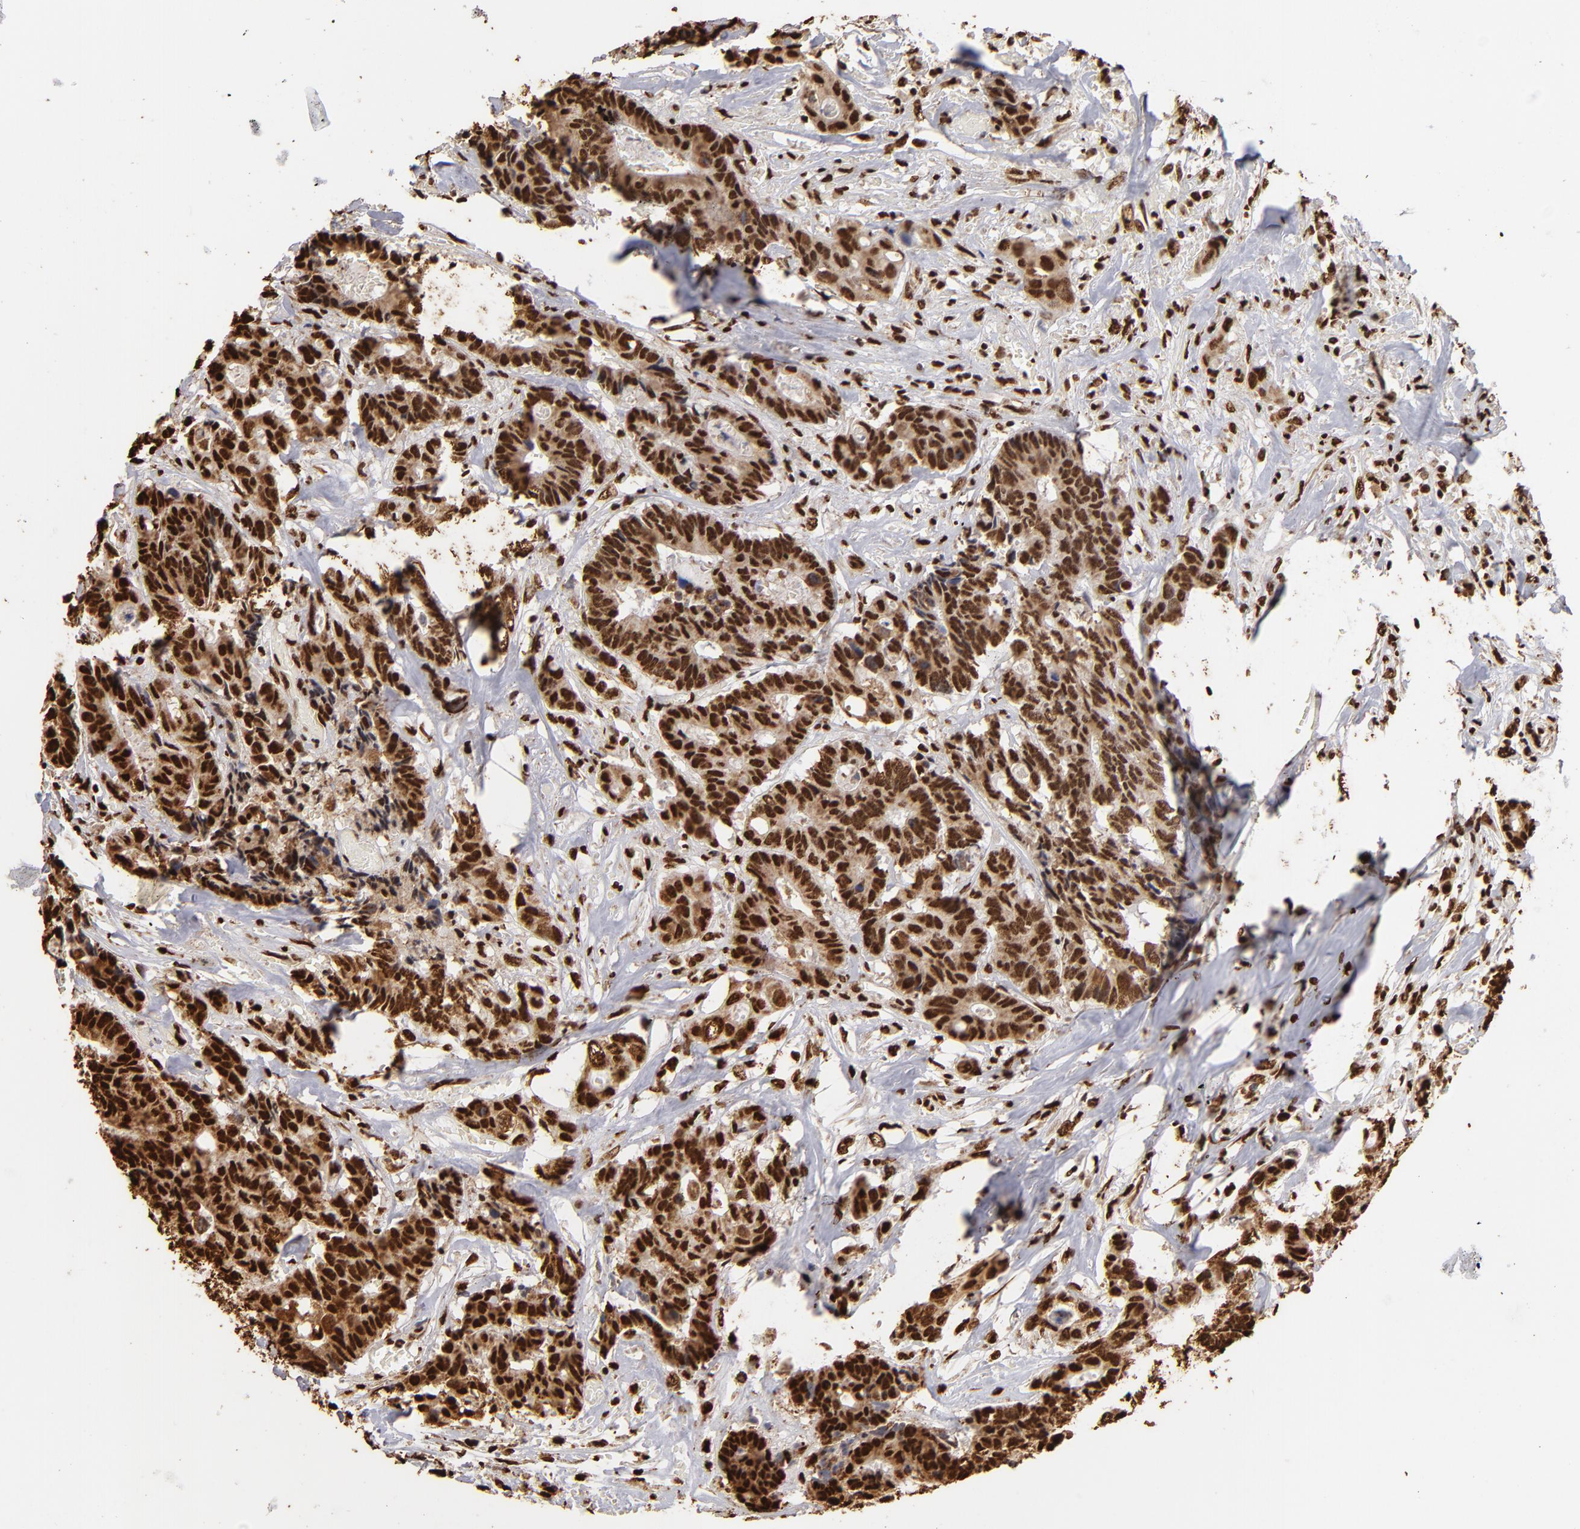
{"staining": {"intensity": "strong", "quantity": ">75%", "location": "nuclear"}, "tissue": "colorectal cancer", "cell_type": "Tumor cells", "image_type": "cancer", "snomed": [{"axis": "morphology", "description": "Adenocarcinoma, NOS"}, {"axis": "topography", "description": "Rectum"}], "caption": "This micrograph displays adenocarcinoma (colorectal) stained with IHC to label a protein in brown. The nuclear of tumor cells show strong positivity for the protein. Nuclei are counter-stained blue.", "gene": "ILF3", "patient": {"sex": "male", "age": 55}}